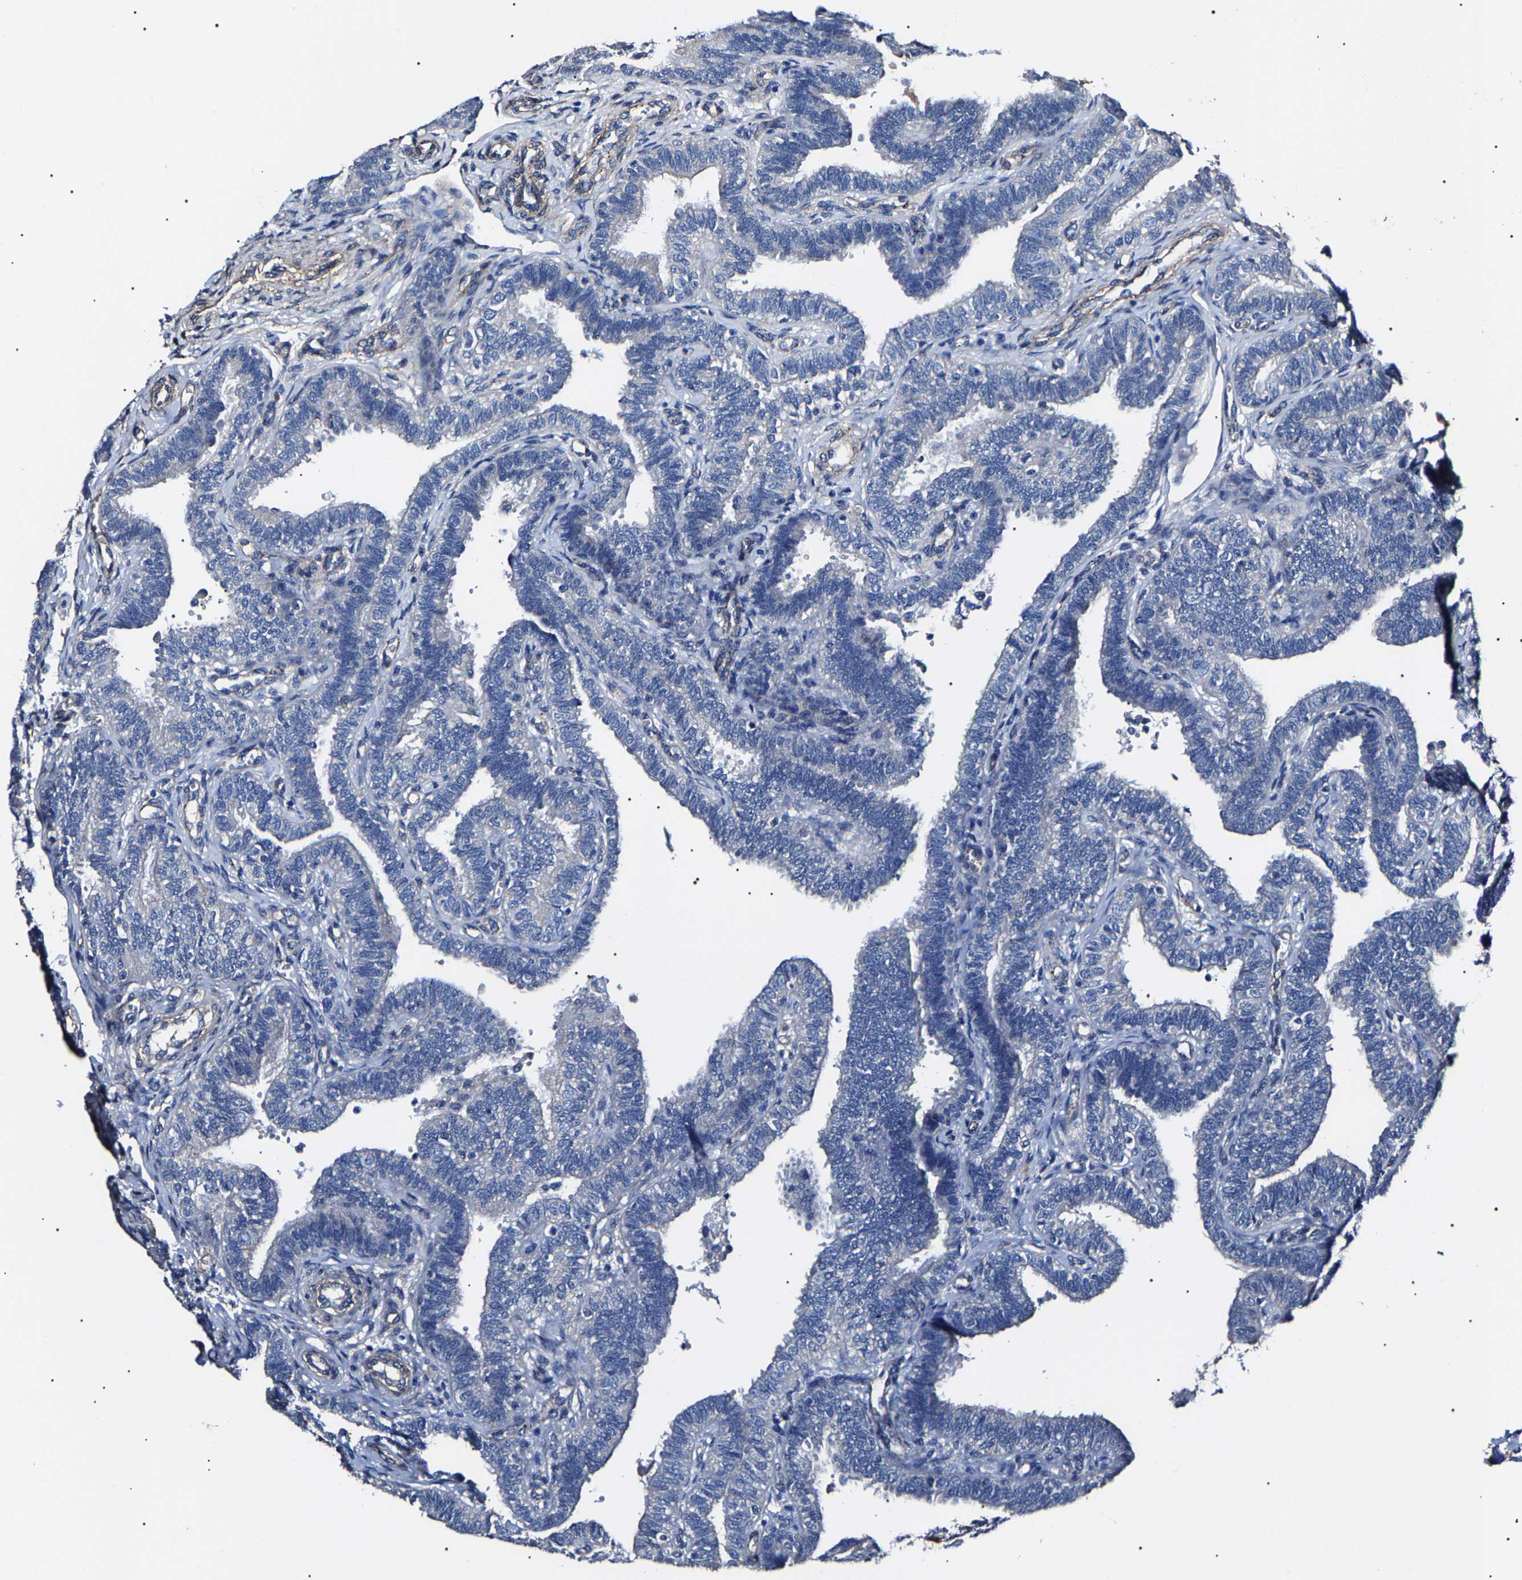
{"staining": {"intensity": "negative", "quantity": "none", "location": "none"}, "tissue": "fallopian tube", "cell_type": "Glandular cells", "image_type": "normal", "snomed": [{"axis": "morphology", "description": "Normal tissue, NOS"}, {"axis": "topography", "description": "Fallopian tube"}, {"axis": "topography", "description": "Placenta"}], "caption": "Immunohistochemistry (IHC) histopathology image of benign fallopian tube stained for a protein (brown), which displays no staining in glandular cells.", "gene": "KLHL42", "patient": {"sex": "female", "age": 34}}